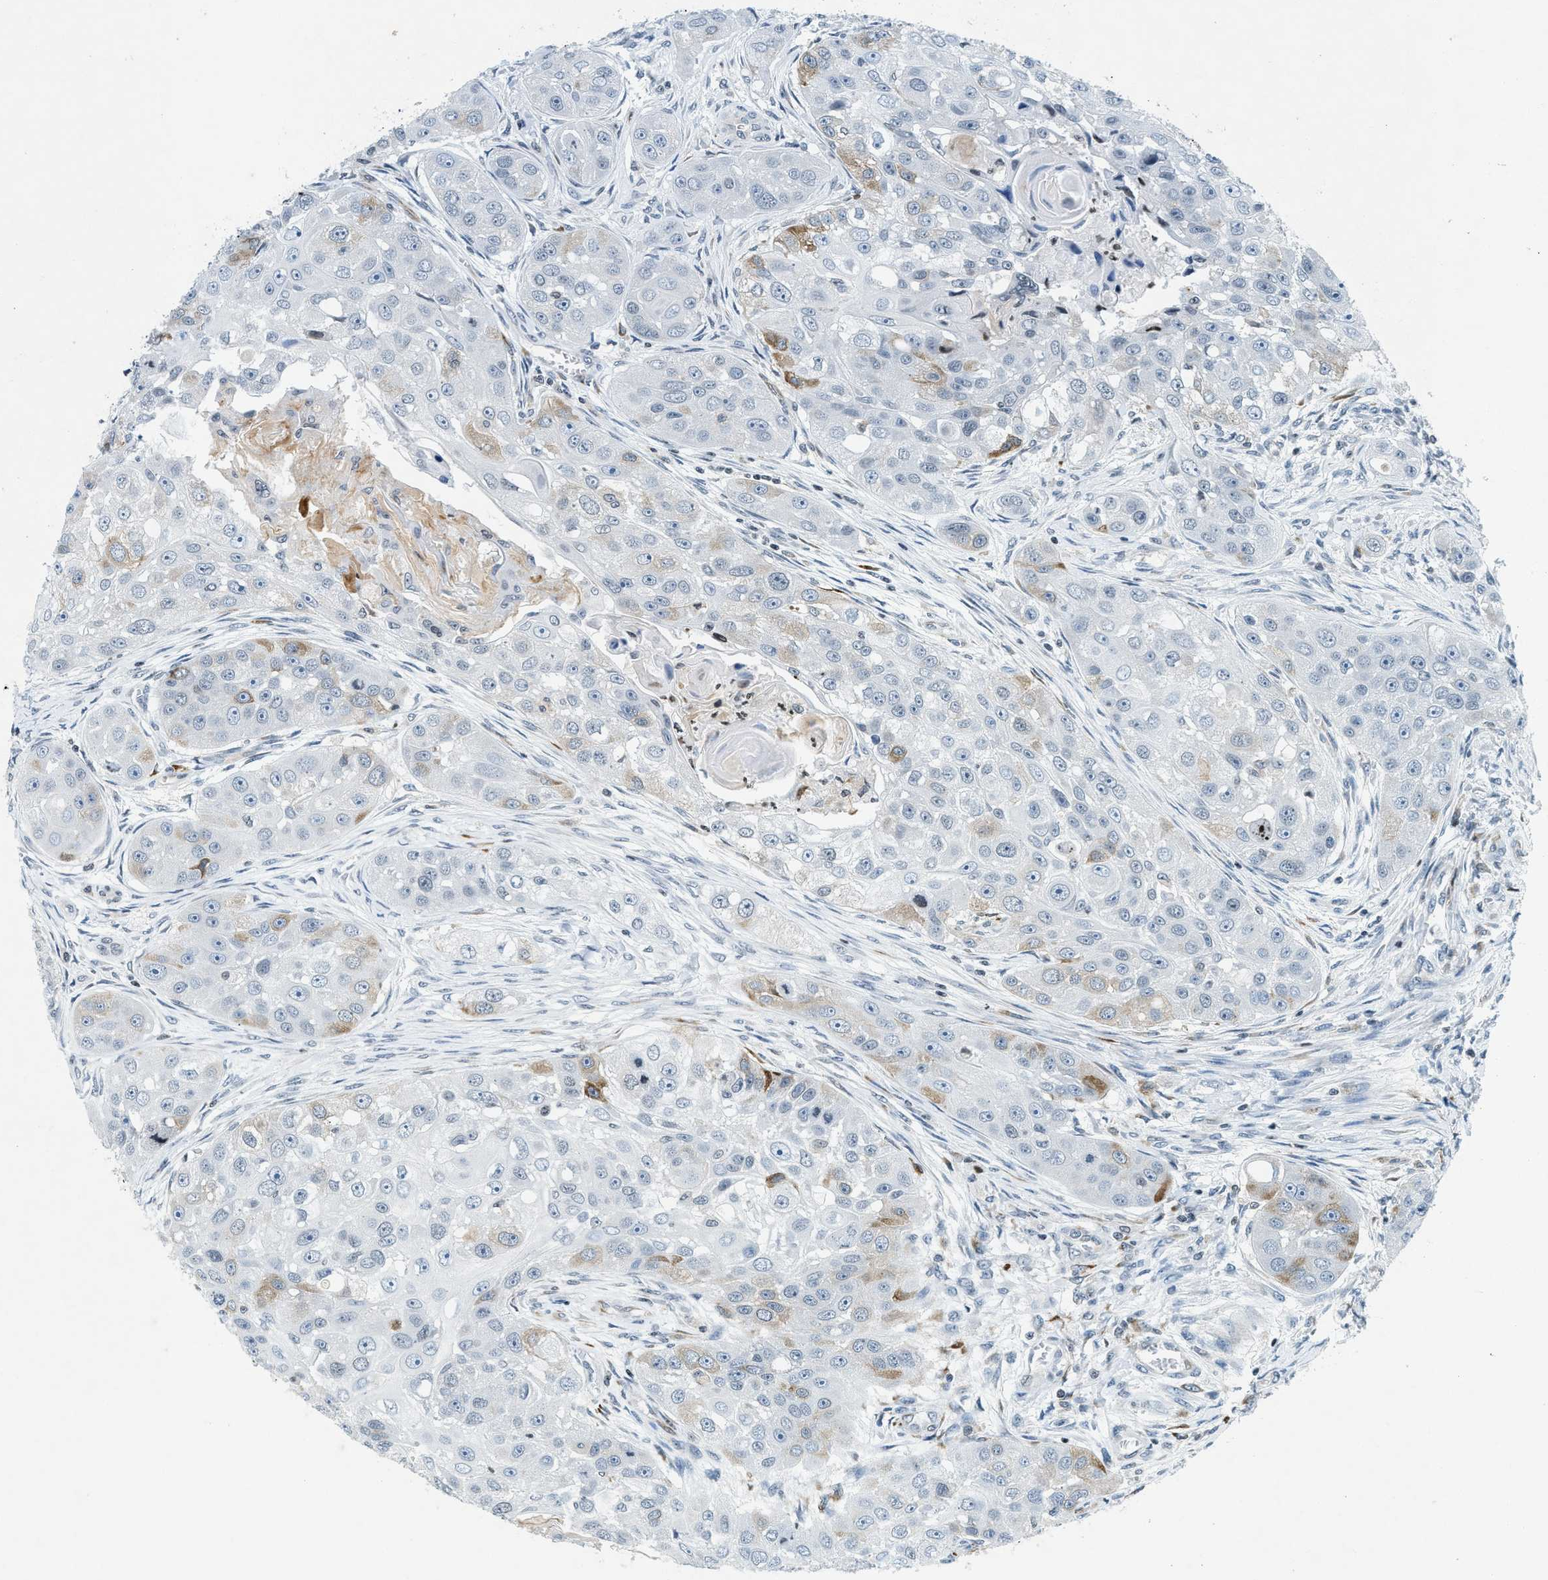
{"staining": {"intensity": "moderate", "quantity": "<25%", "location": "cytoplasmic/membranous"}, "tissue": "head and neck cancer", "cell_type": "Tumor cells", "image_type": "cancer", "snomed": [{"axis": "morphology", "description": "Normal tissue, NOS"}, {"axis": "morphology", "description": "Squamous cell carcinoma, NOS"}, {"axis": "topography", "description": "Skeletal muscle"}, {"axis": "topography", "description": "Head-Neck"}], "caption": "Head and neck squamous cell carcinoma stained with a brown dye demonstrates moderate cytoplasmic/membranous positive staining in about <25% of tumor cells.", "gene": "UVRAG", "patient": {"sex": "male", "age": 51}}